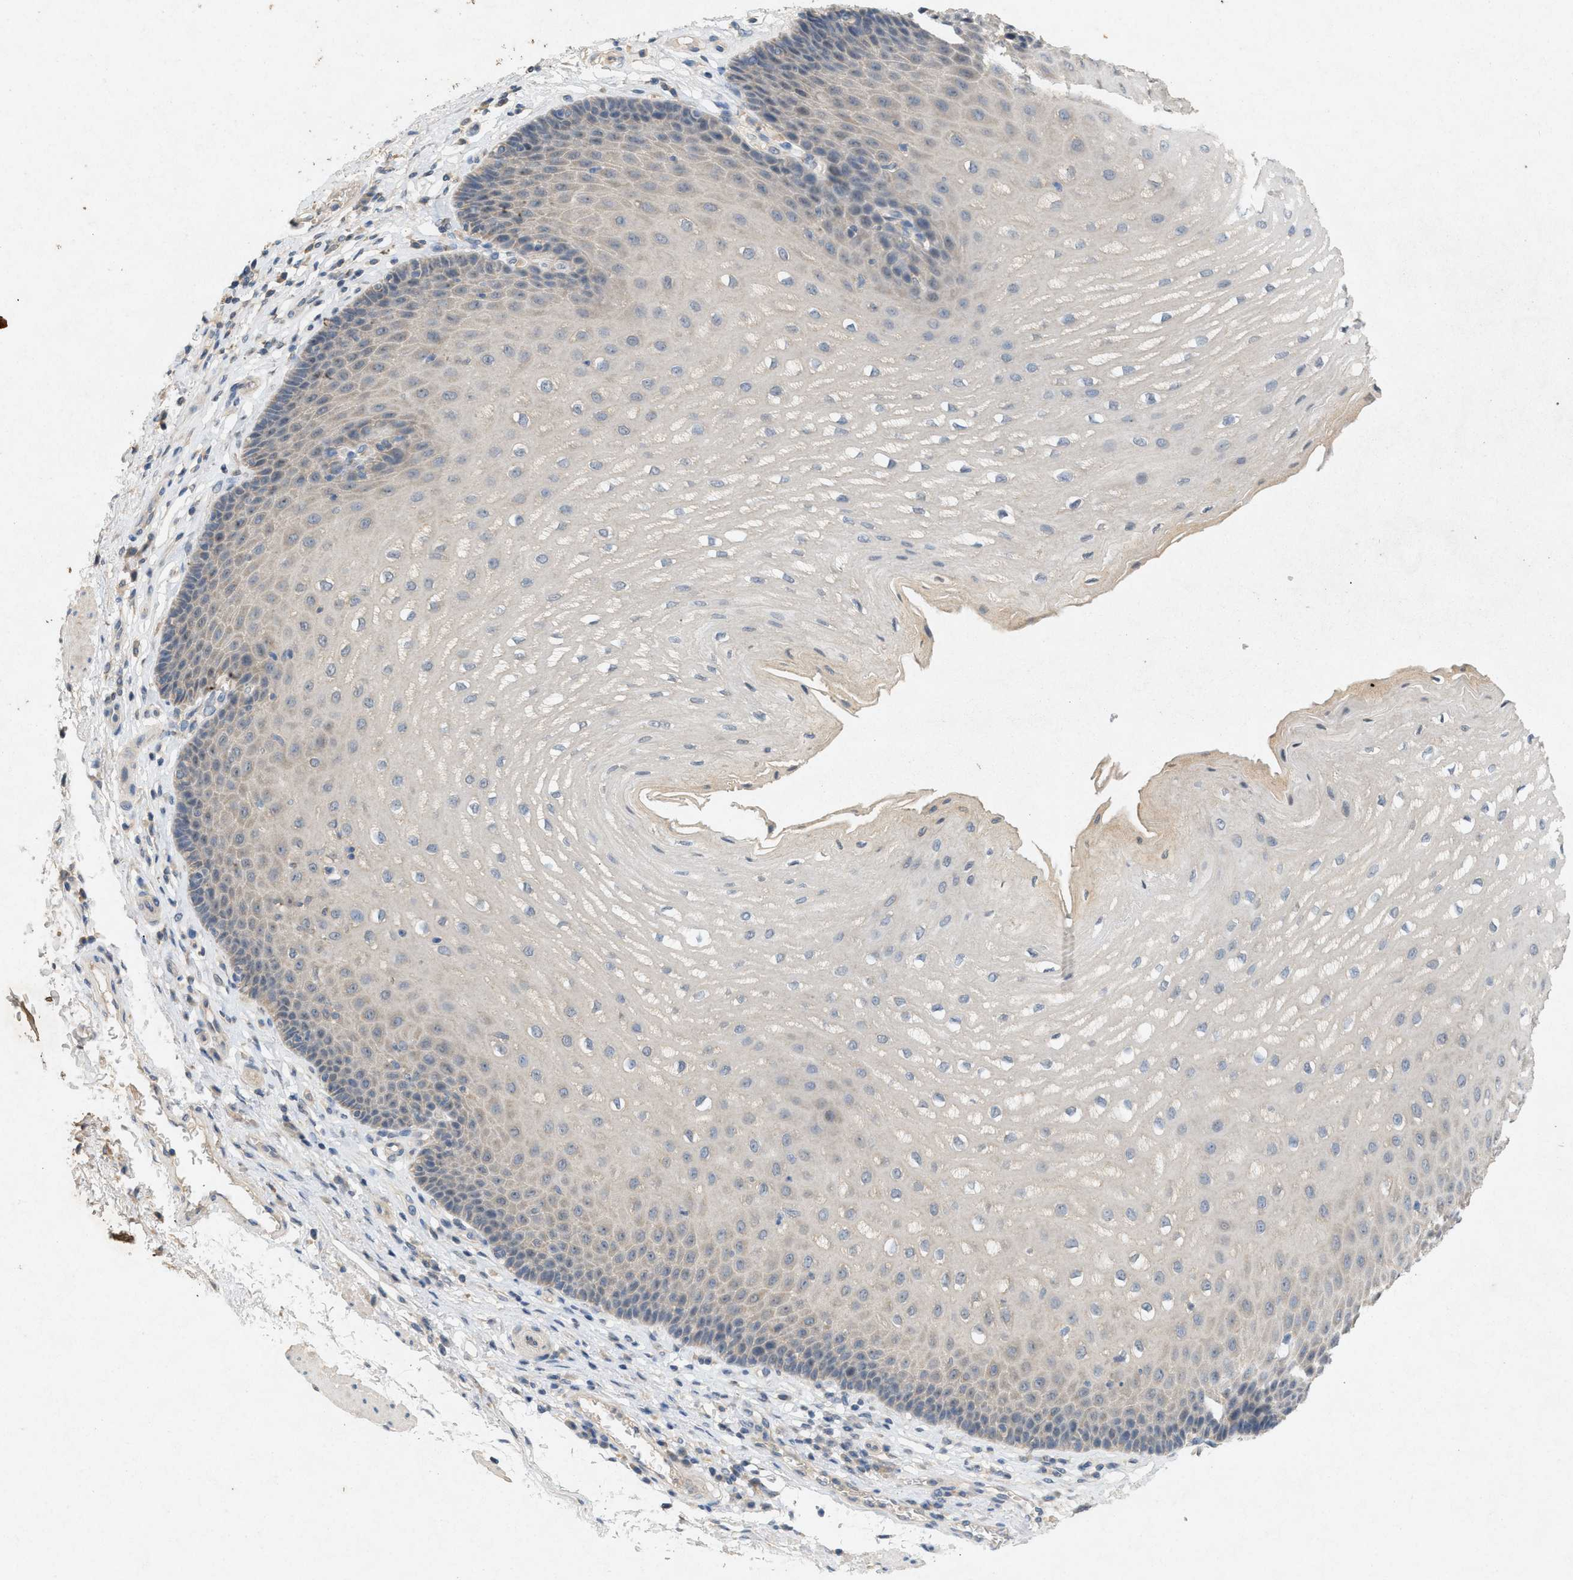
{"staining": {"intensity": "negative", "quantity": "none", "location": "none"}, "tissue": "esophagus", "cell_type": "Squamous epithelial cells", "image_type": "normal", "snomed": [{"axis": "morphology", "description": "Normal tissue, NOS"}, {"axis": "topography", "description": "Esophagus"}], "caption": "DAB (3,3'-diaminobenzidine) immunohistochemical staining of normal human esophagus exhibits no significant expression in squamous epithelial cells.", "gene": "DCAF7", "patient": {"sex": "male", "age": 54}}